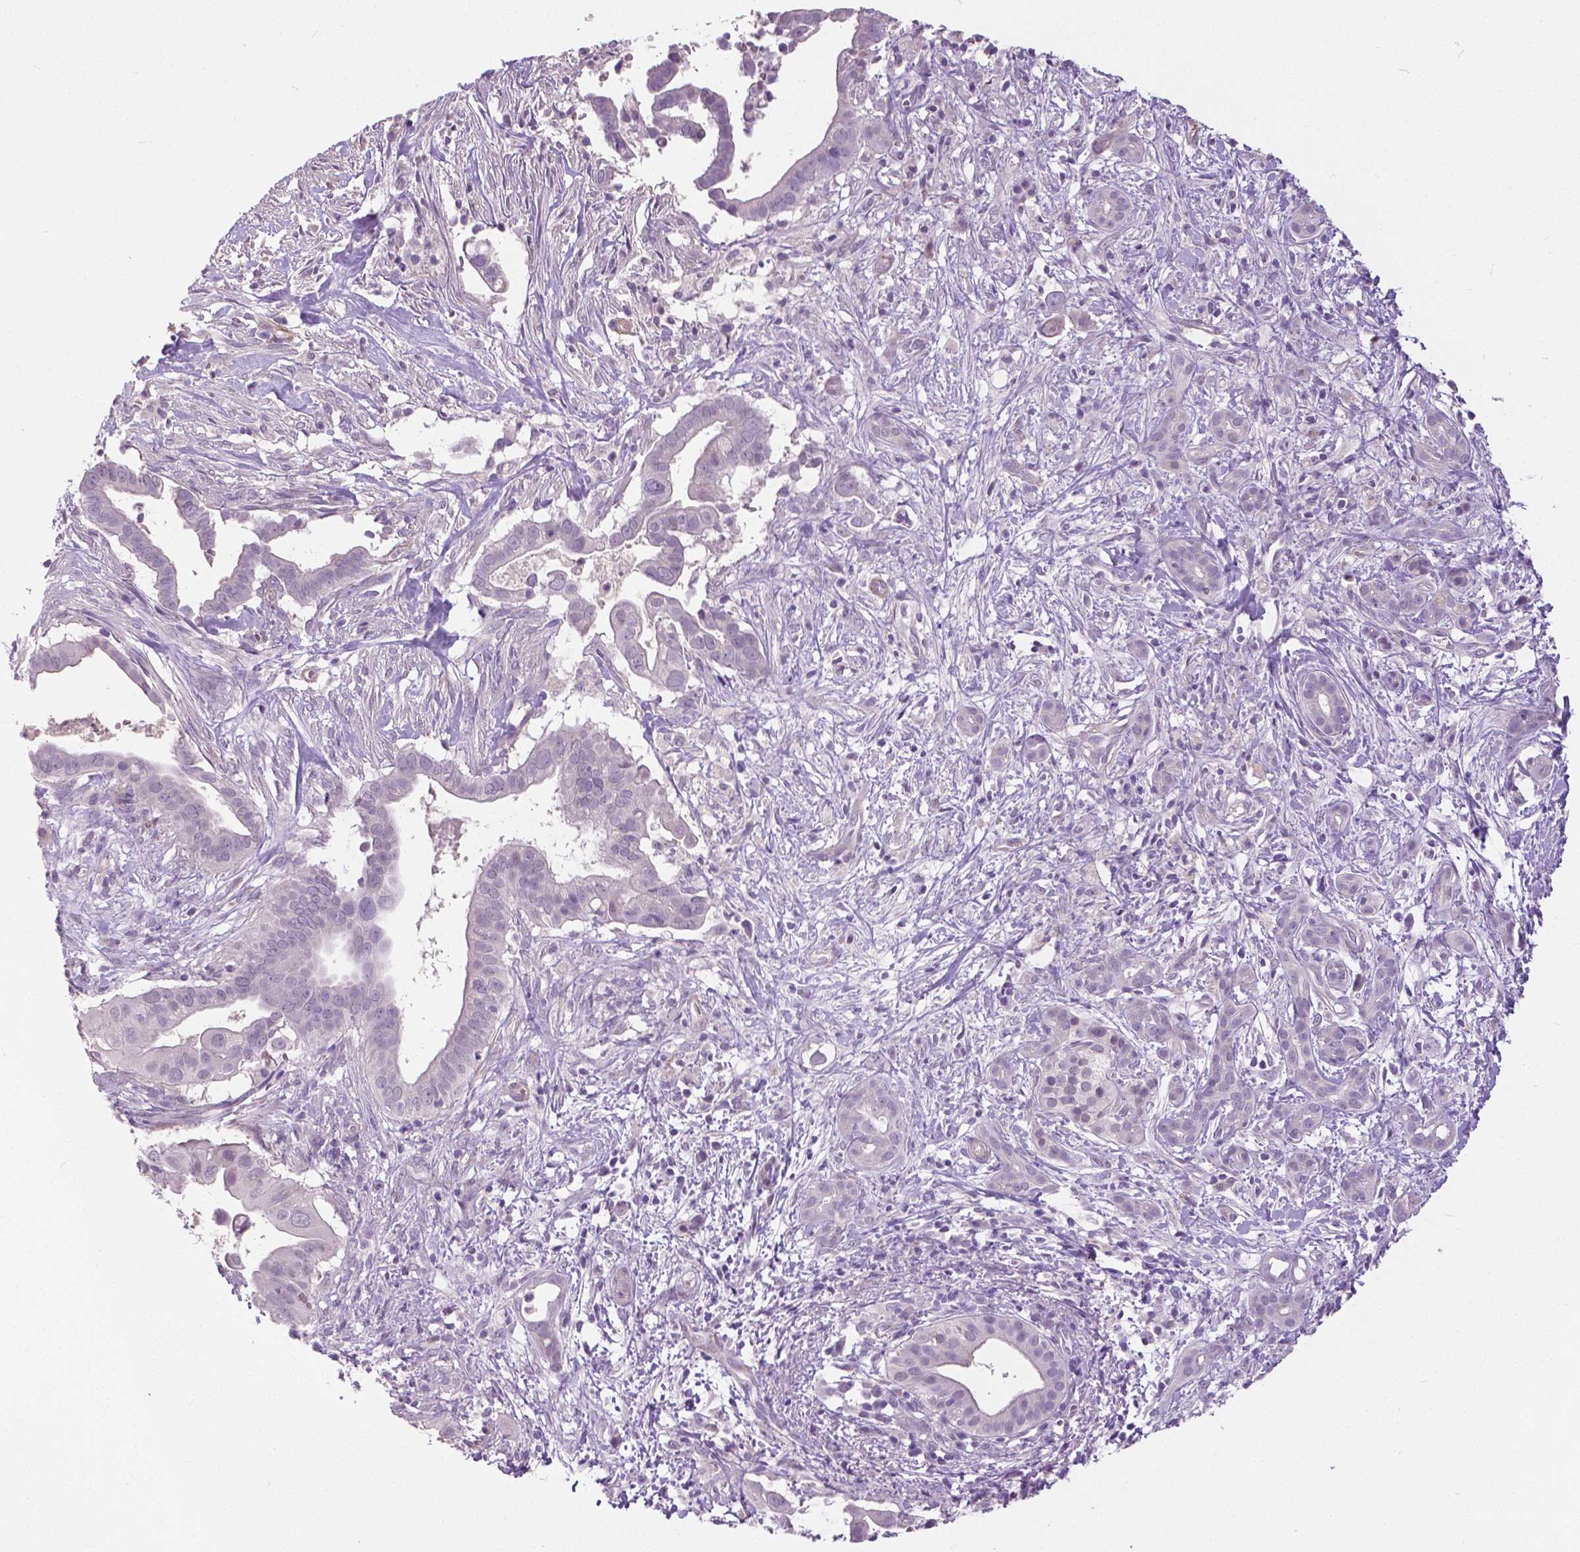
{"staining": {"intensity": "negative", "quantity": "none", "location": "none"}, "tissue": "pancreatic cancer", "cell_type": "Tumor cells", "image_type": "cancer", "snomed": [{"axis": "morphology", "description": "Adenocarcinoma, NOS"}, {"axis": "topography", "description": "Pancreas"}], "caption": "Pancreatic cancer (adenocarcinoma) was stained to show a protein in brown. There is no significant positivity in tumor cells.", "gene": "FOXA1", "patient": {"sex": "male", "age": 61}}